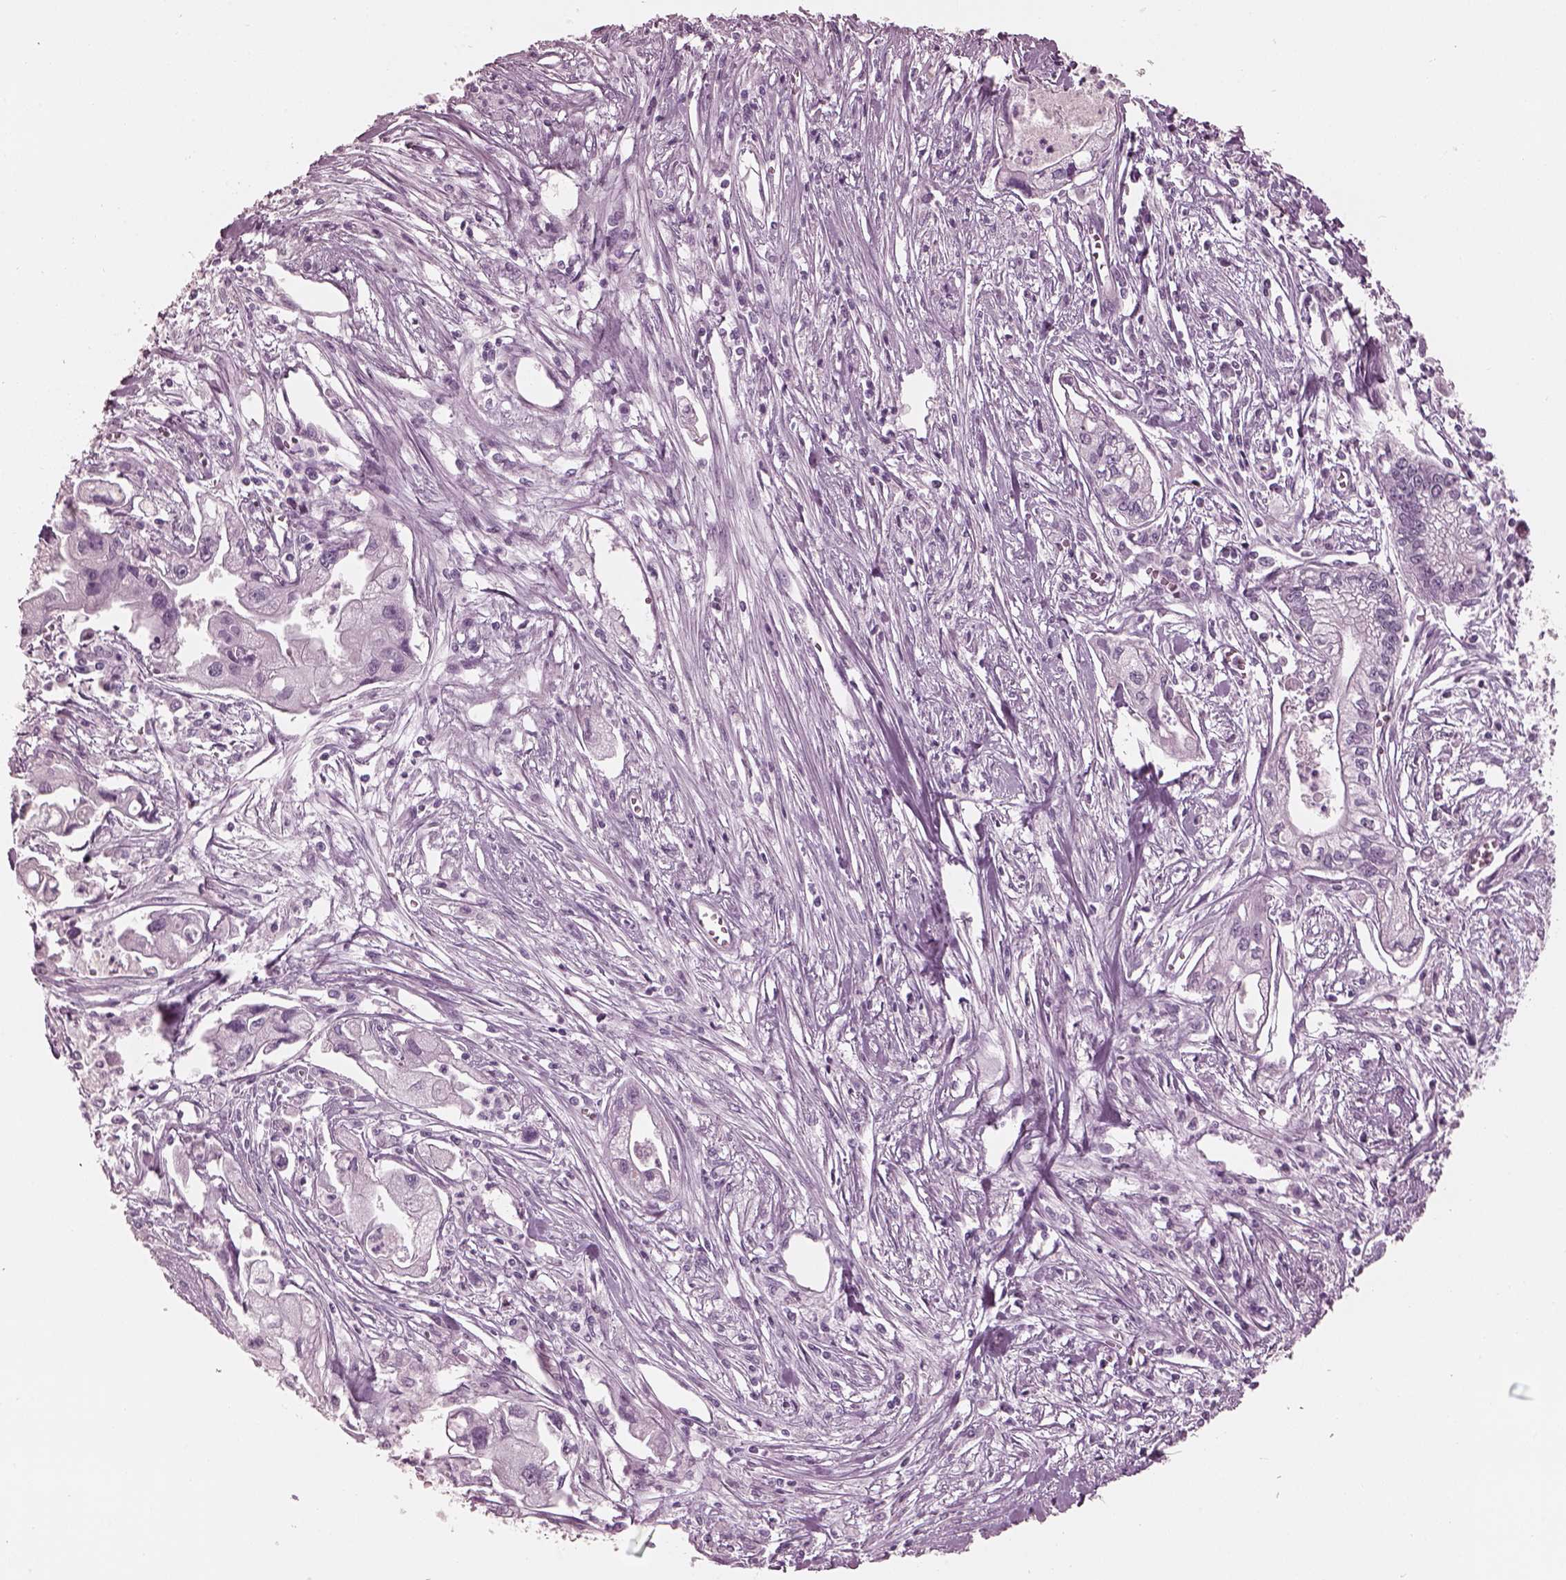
{"staining": {"intensity": "negative", "quantity": "none", "location": "none"}, "tissue": "pancreatic cancer", "cell_type": "Tumor cells", "image_type": "cancer", "snomed": [{"axis": "morphology", "description": "Adenocarcinoma, NOS"}, {"axis": "topography", "description": "Pancreas"}], "caption": "This histopathology image is of pancreatic adenocarcinoma stained with immunohistochemistry to label a protein in brown with the nuclei are counter-stained blue. There is no positivity in tumor cells.", "gene": "FABP9", "patient": {"sex": "male", "age": 70}}